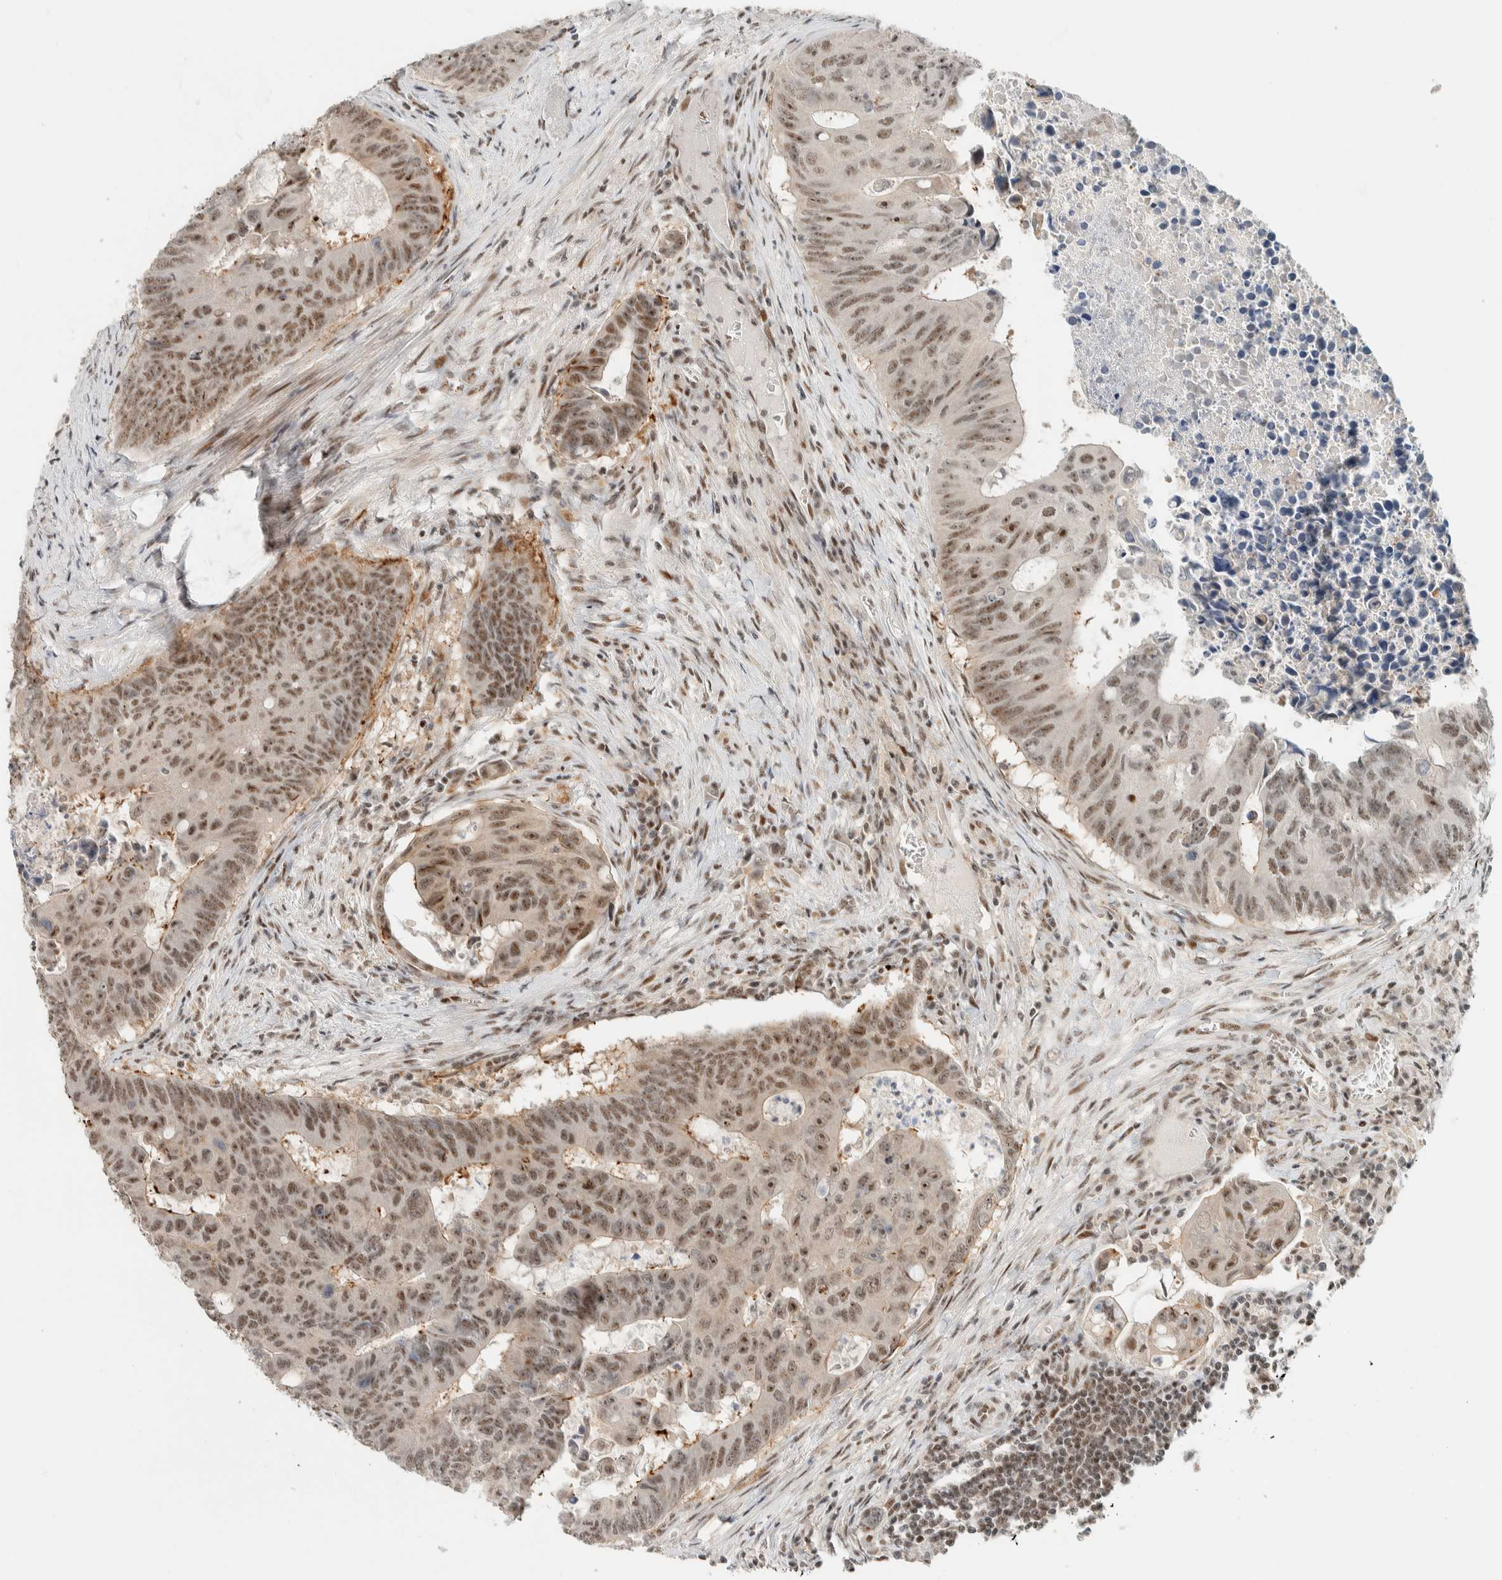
{"staining": {"intensity": "moderate", "quantity": ">75%", "location": "nuclear"}, "tissue": "colorectal cancer", "cell_type": "Tumor cells", "image_type": "cancer", "snomed": [{"axis": "morphology", "description": "Adenocarcinoma, NOS"}, {"axis": "topography", "description": "Colon"}], "caption": "Moderate nuclear positivity is appreciated in approximately >75% of tumor cells in colorectal adenocarcinoma.", "gene": "ZBTB2", "patient": {"sex": "male", "age": 87}}